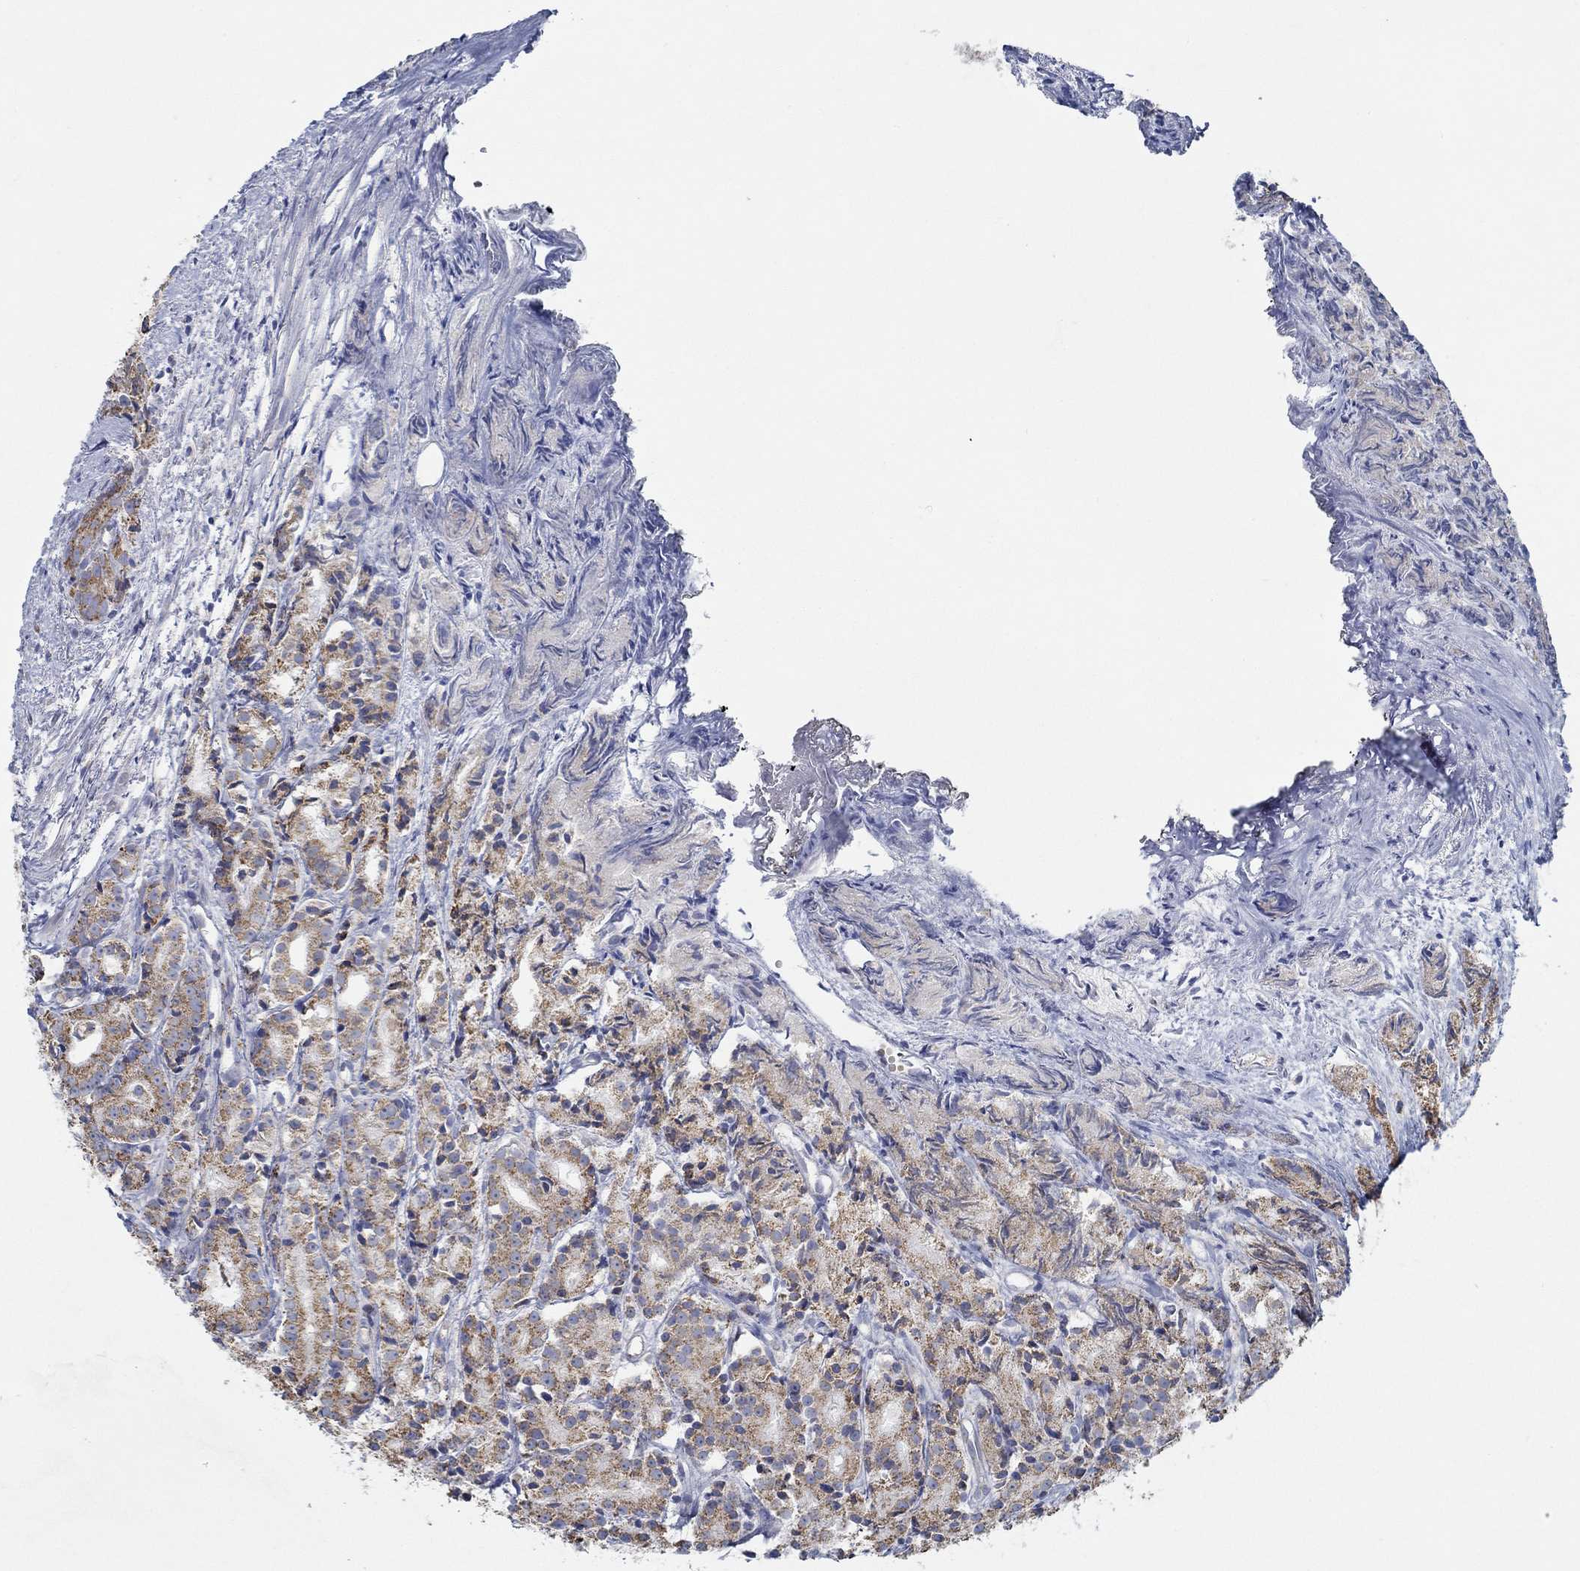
{"staining": {"intensity": "moderate", "quantity": ">75%", "location": "cytoplasmic/membranous"}, "tissue": "prostate cancer", "cell_type": "Tumor cells", "image_type": "cancer", "snomed": [{"axis": "morphology", "description": "Adenocarcinoma, Medium grade"}, {"axis": "topography", "description": "Prostate"}], "caption": "The micrograph demonstrates immunohistochemical staining of adenocarcinoma (medium-grade) (prostate). There is moderate cytoplasmic/membranous positivity is present in approximately >75% of tumor cells.", "gene": "GLOD5", "patient": {"sex": "male", "age": 74}}